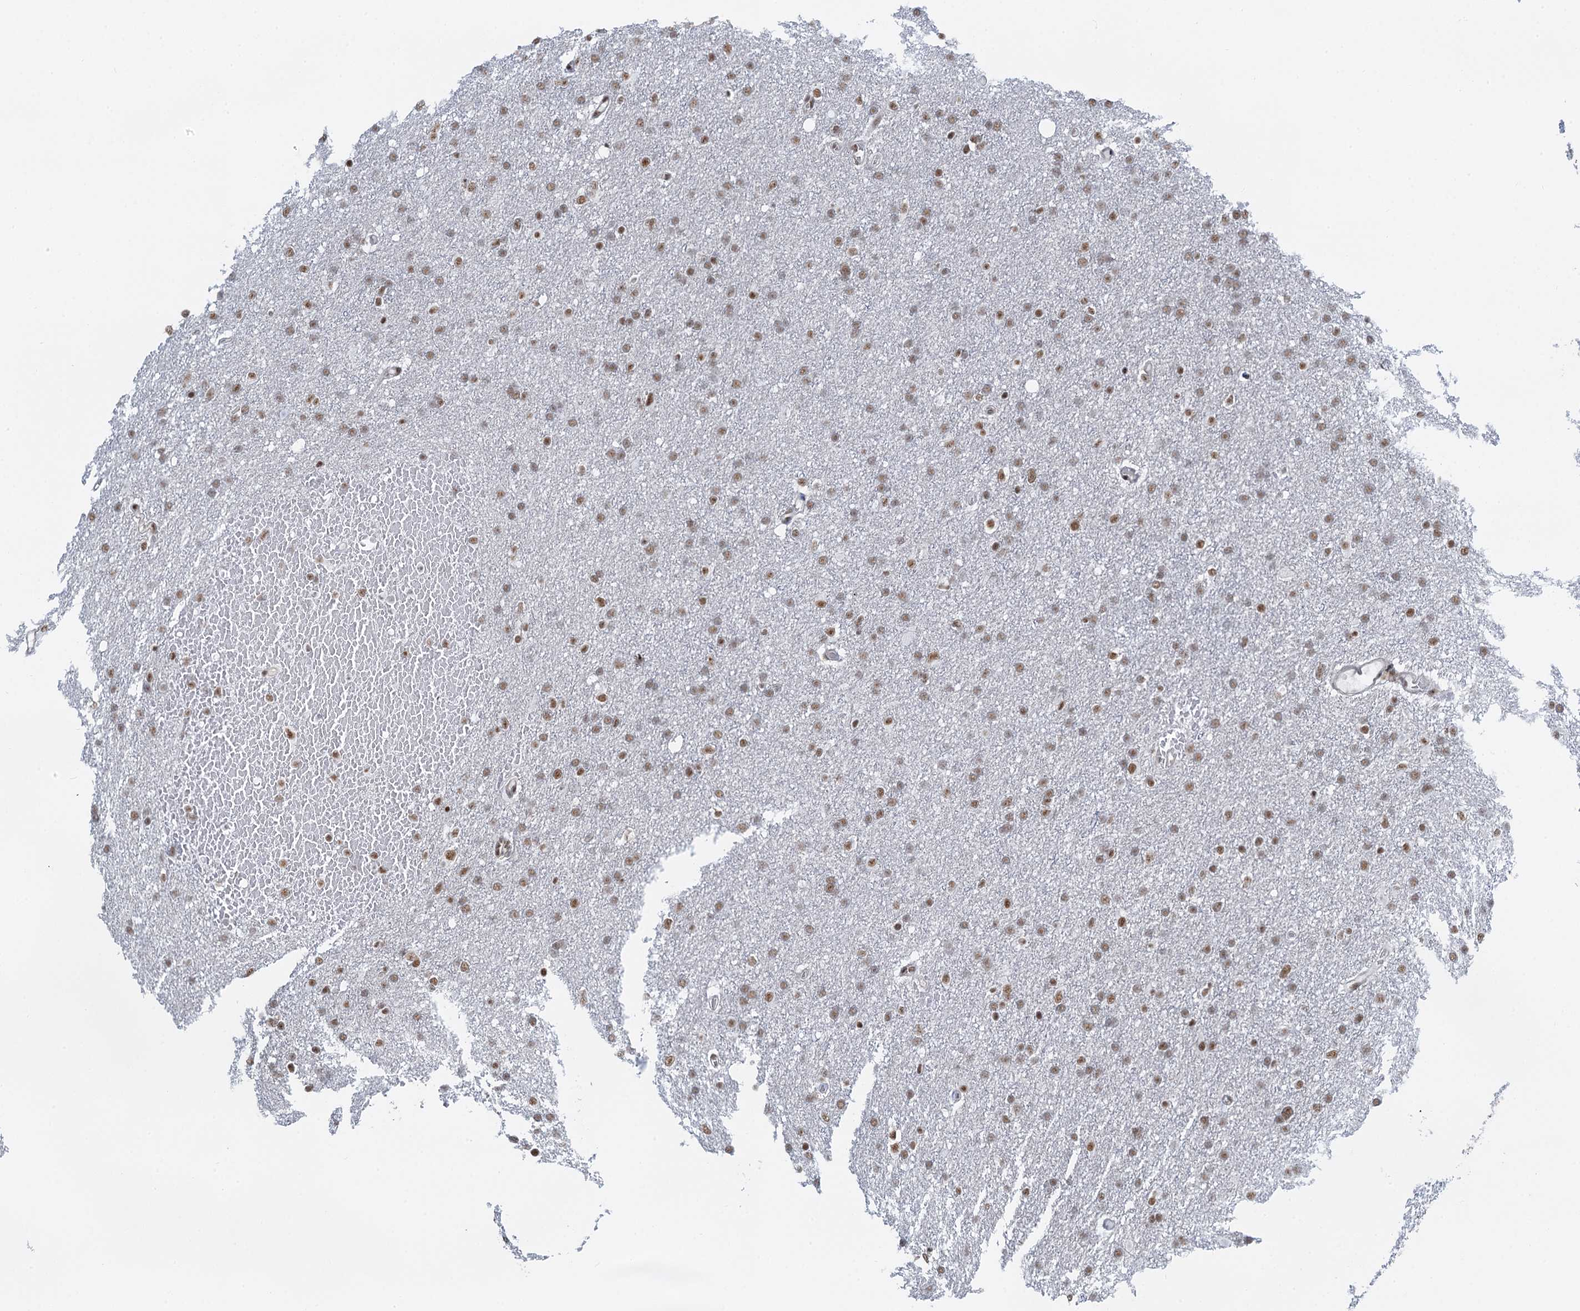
{"staining": {"intensity": "moderate", "quantity": ">75%", "location": "nuclear"}, "tissue": "glioma", "cell_type": "Tumor cells", "image_type": "cancer", "snomed": [{"axis": "morphology", "description": "Glioma, malignant, High grade"}, {"axis": "topography", "description": "Cerebral cortex"}], "caption": "Protein analysis of glioma tissue demonstrates moderate nuclear positivity in about >75% of tumor cells.", "gene": "ZNF609", "patient": {"sex": "female", "age": 36}}